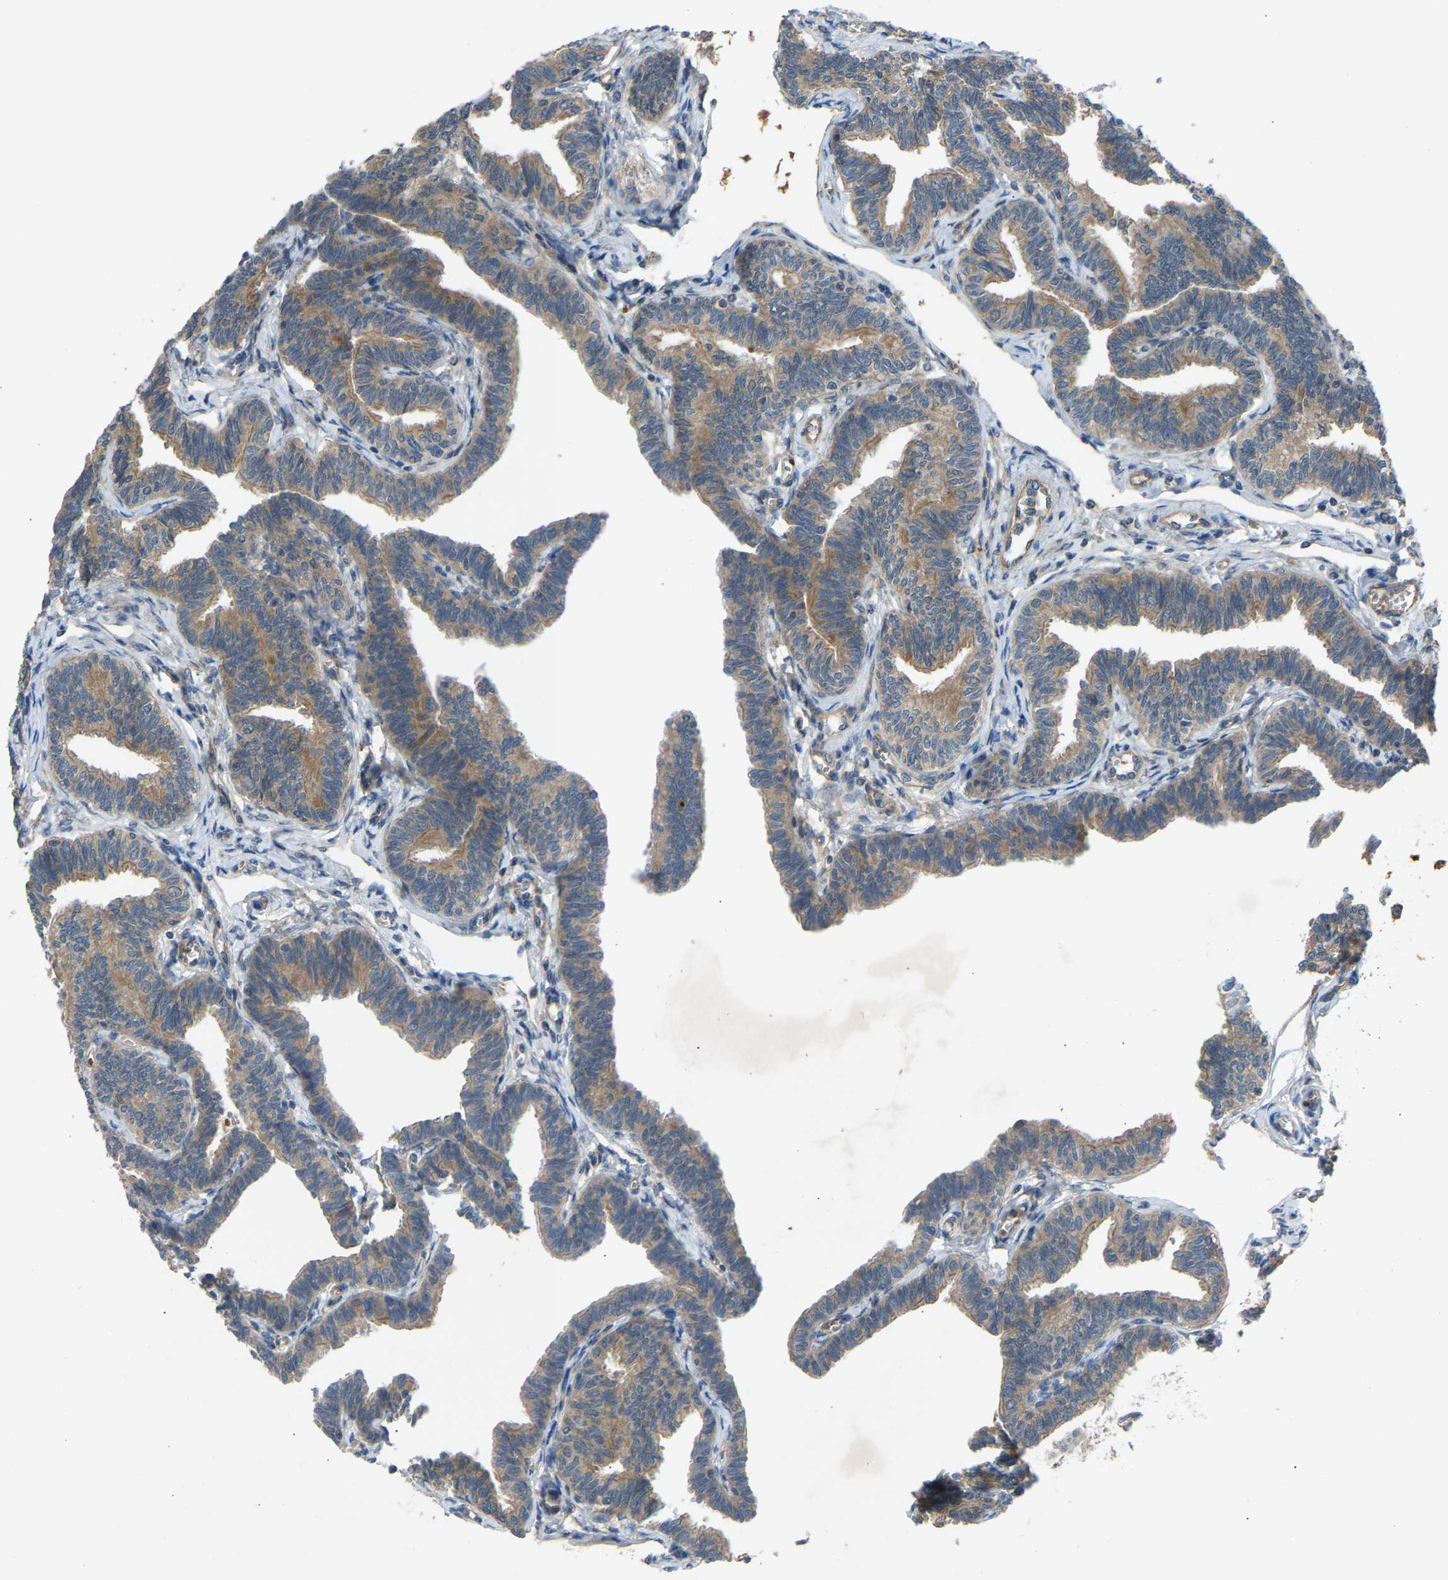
{"staining": {"intensity": "moderate", "quantity": ">75%", "location": "cytoplasmic/membranous"}, "tissue": "fallopian tube", "cell_type": "Glandular cells", "image_type": "normal", "snomed": [{"axis": "morphology", "description": "Normal tissue, NOS"}, {"axis": "topography", "description": "Fallopian tube"}, {"axis": "topography", "description": "Ovary"}], "caption": "Fallopian tube stained with IHC exhibits moderate cytoplasmic/membranous expression in approximately >75% of glandular cells.", "gene": "GAS2L1", "patient": {"sex": "female", "age": 23}}